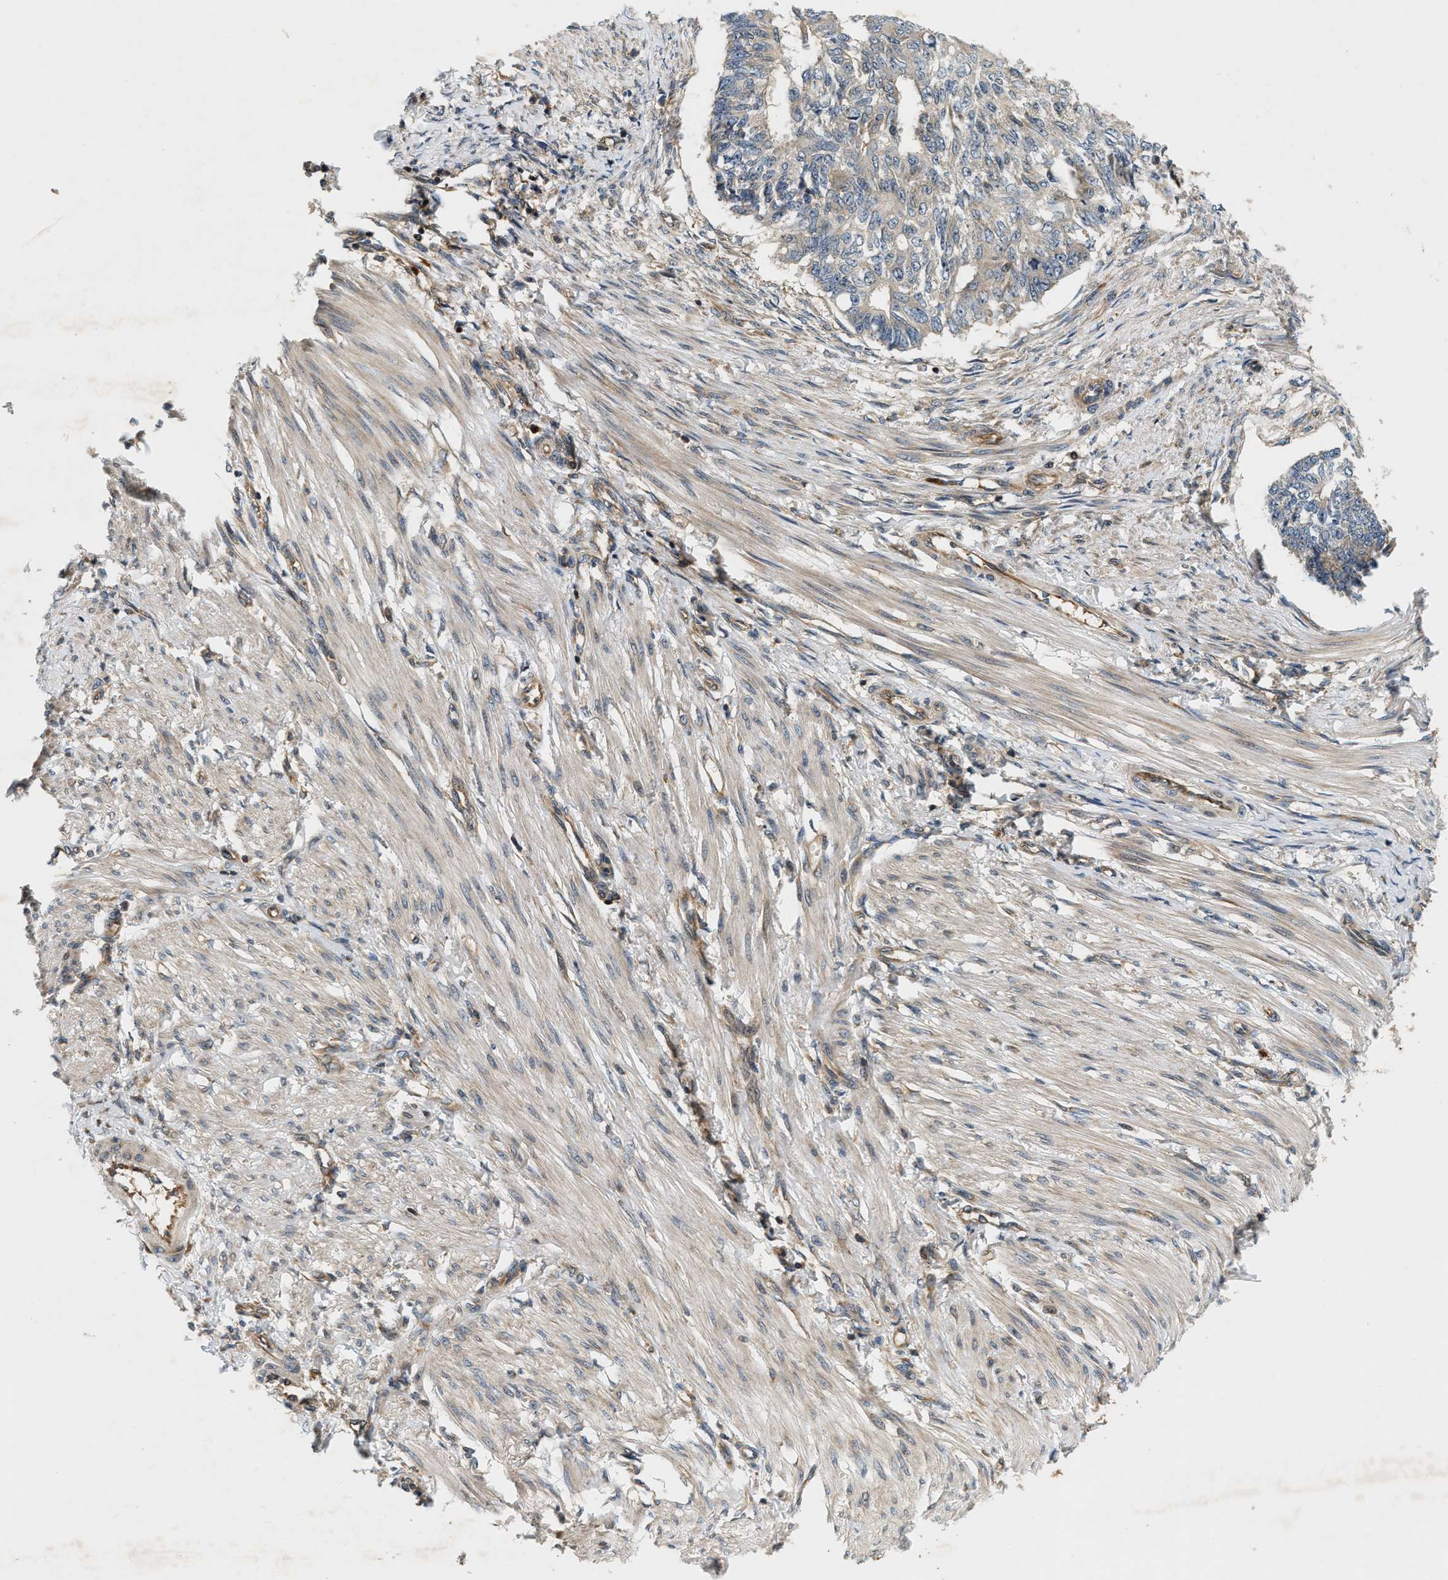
{"staining": {"intensity": "negative", "quantity": "none", "location": "none"}, "tissue": "endometrial cancer", "cell_type": "Tumor cells", "image_type": "cancer", "snomed": [{"axis": "morphology", "description": "Adenocarcinoma, NOS"}, {"axis": "topography", "description": "Endometrium"}], "caption": "An IHC micrograph of endometrial cancer (adenocarcinoma) is shown. There is no staining in tumor cells of endometrial cancer (adenocarcinoma).", "gene": "SAMD9", "patient": {"sex": "female", "age": 32}}